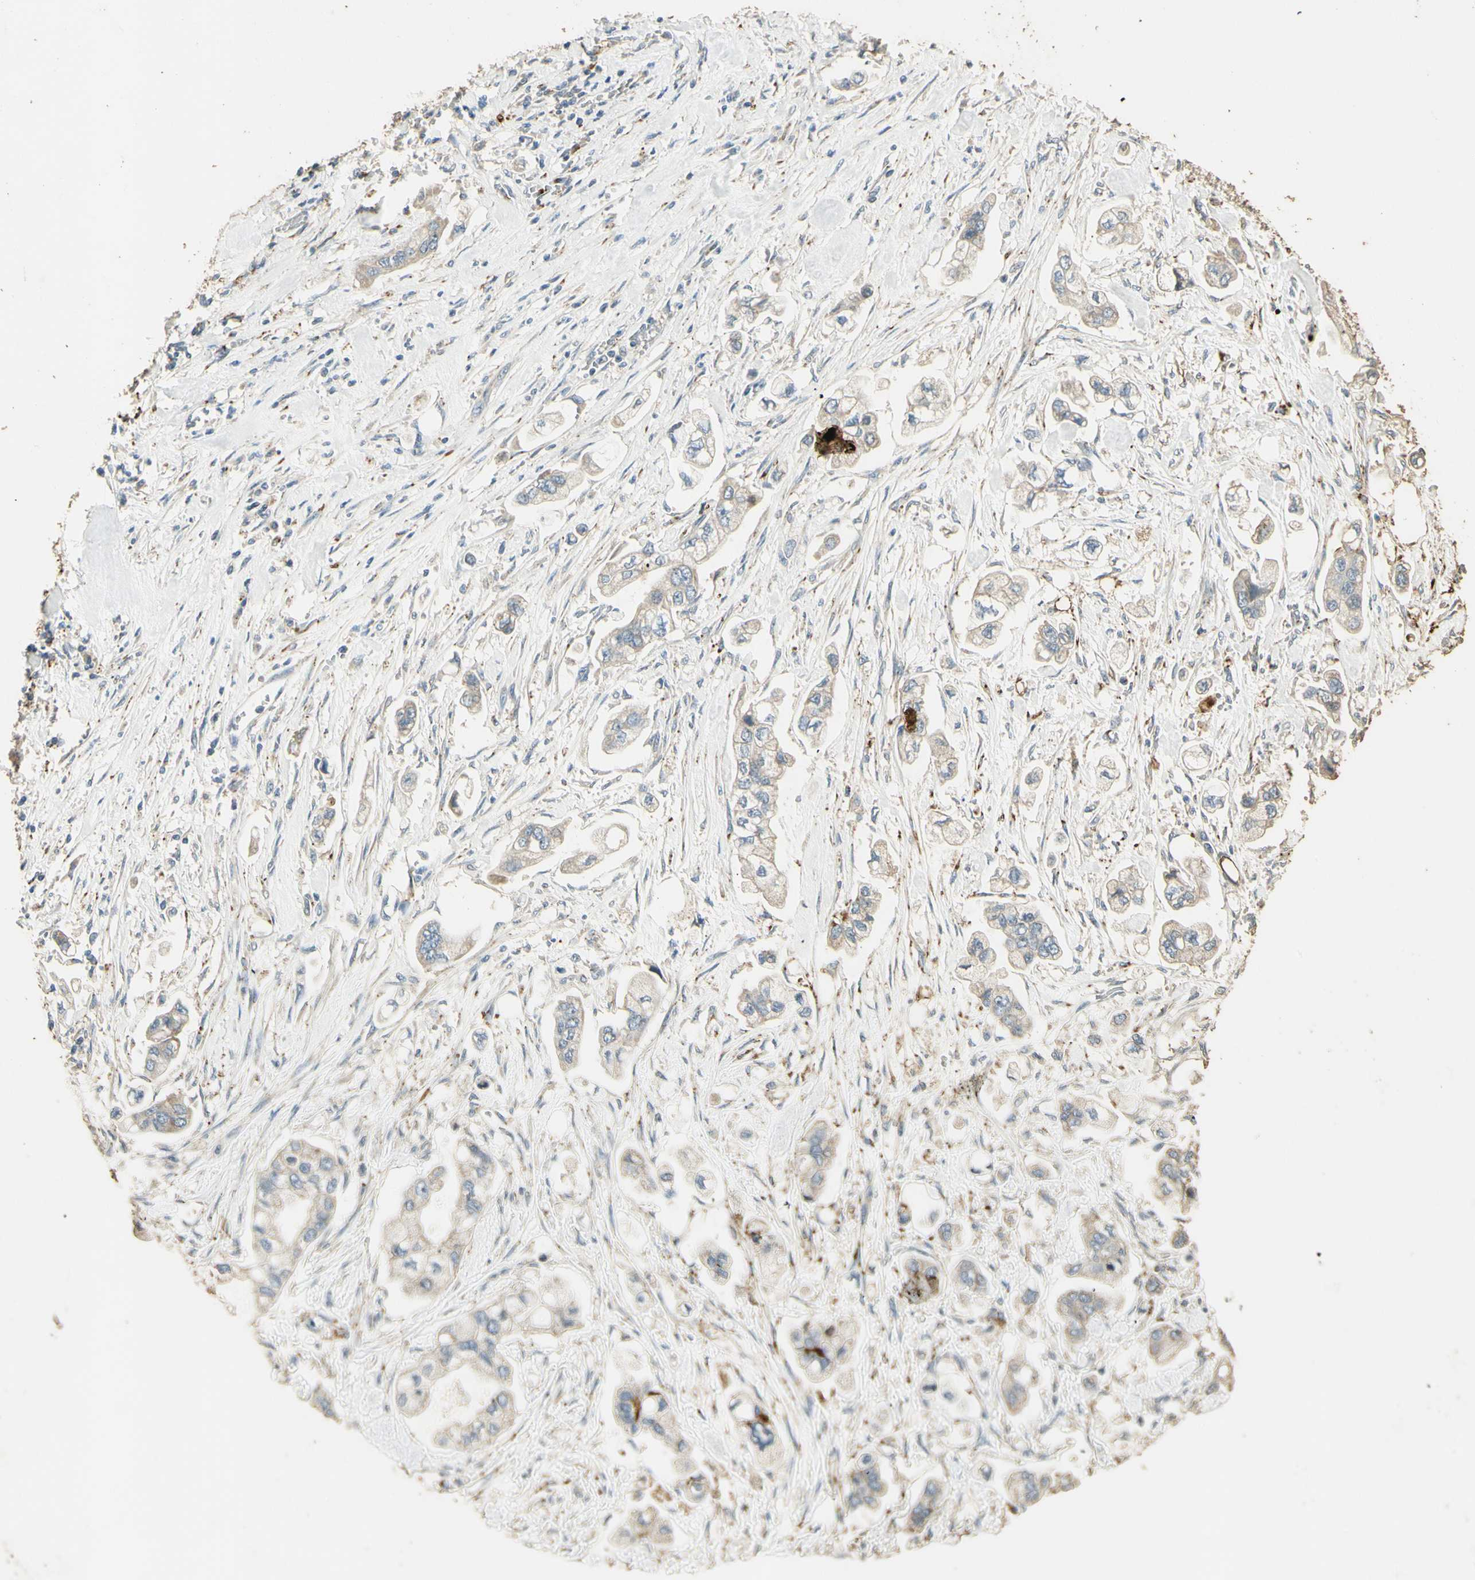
{"staining": {"intensity": "negative", "quantity": "none", "location": "none"}, "tissue": "stomach cancer", "cell_type": "Tumor cells", "image_type": "cancer", "snomed": [{"axis": "morphology", "description": "Adenocarcinoma, NOS"}, {"axis": "topography", "description": "Stomach"}], "caption": "Stomach cancer (adenocarcinoma) was stained to show a protein in brown. There is no significant expression in tumor cells. (DAB IHC, high magnification).", "gene": "ARHGEF17", "patient": {"sex": "male", "age": 62}}